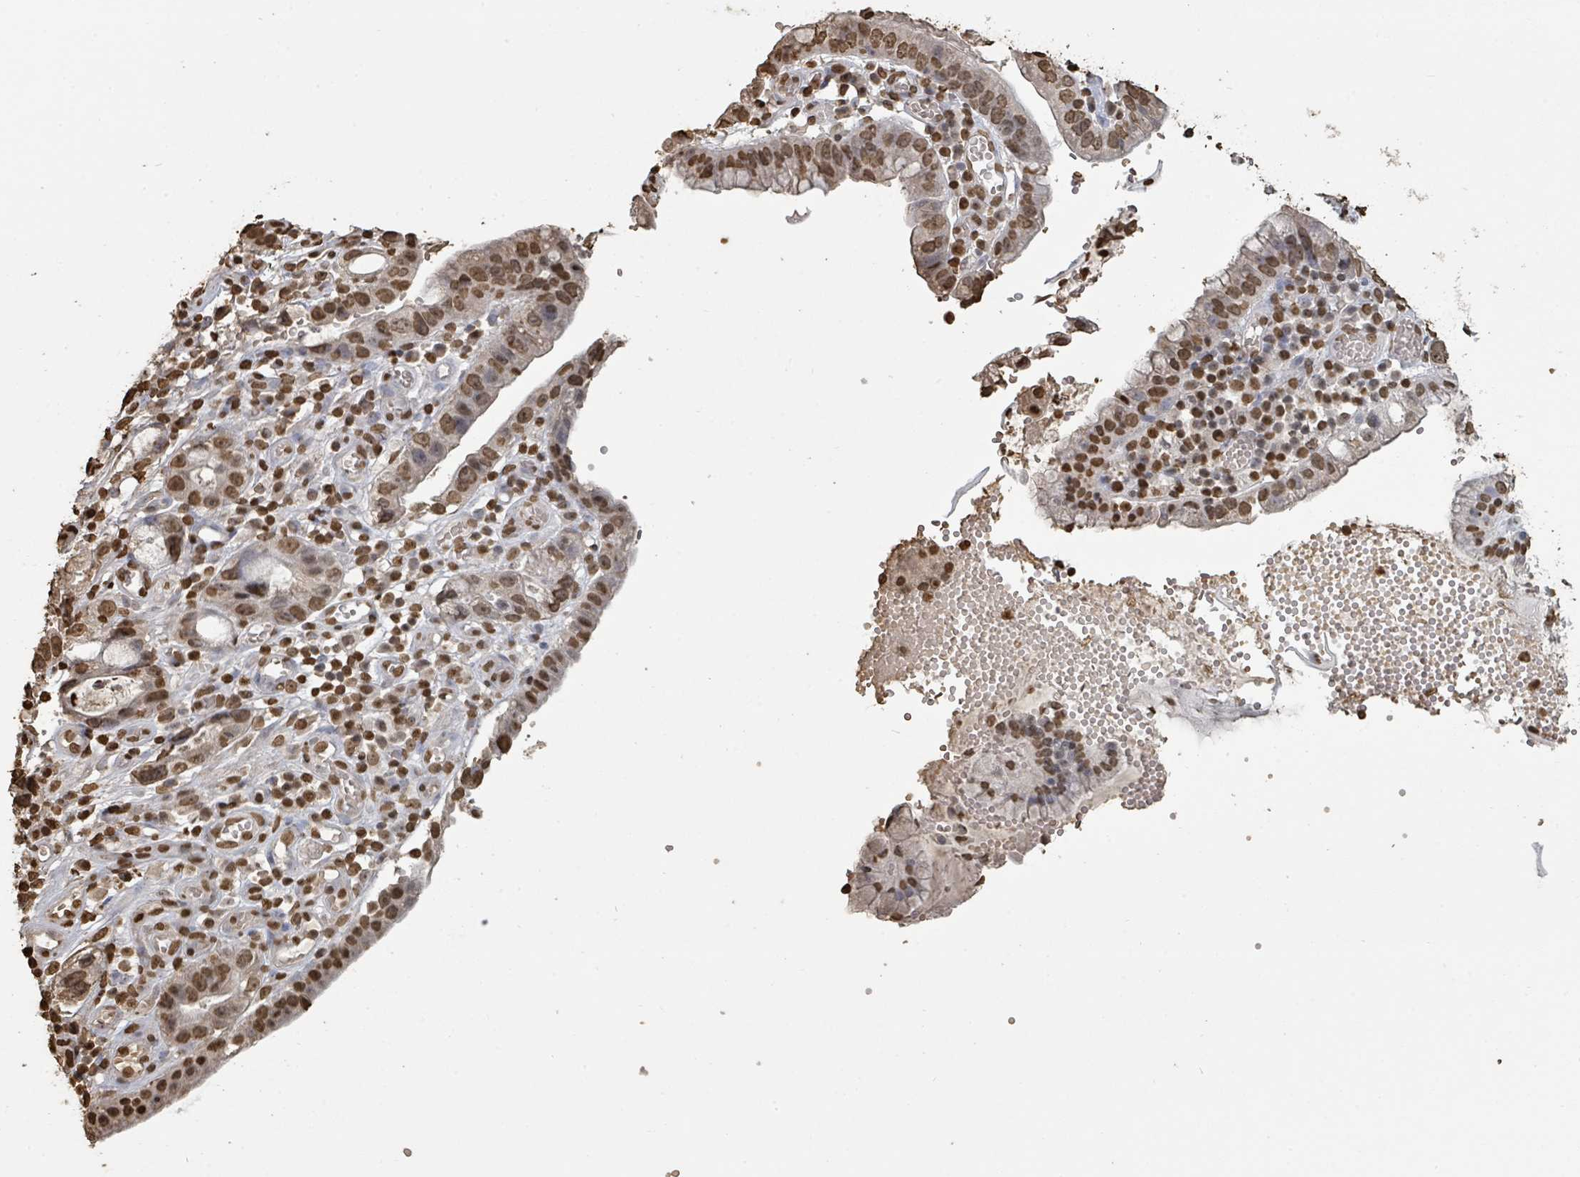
{"staining": {"intensity": "moderate", "quantity": ">75%", "location": "nuclear"}, "tissue": "stomach cancer", "cell_type": "Tumor cells", "image_type": "cancer", "snomed": [{"axis": "morphology", "description": "Adenocarcinoma, NOS"}, {"axis": "topography", "description": "Stomach"}], "caption": "Stomach adenocarcinoma stained for a protein (brown) reveals moderate nuclear positive expression in about >75% of tumor cells.", "gene": "MRPS12", "patient": {"sex": "male", "age": 55}}